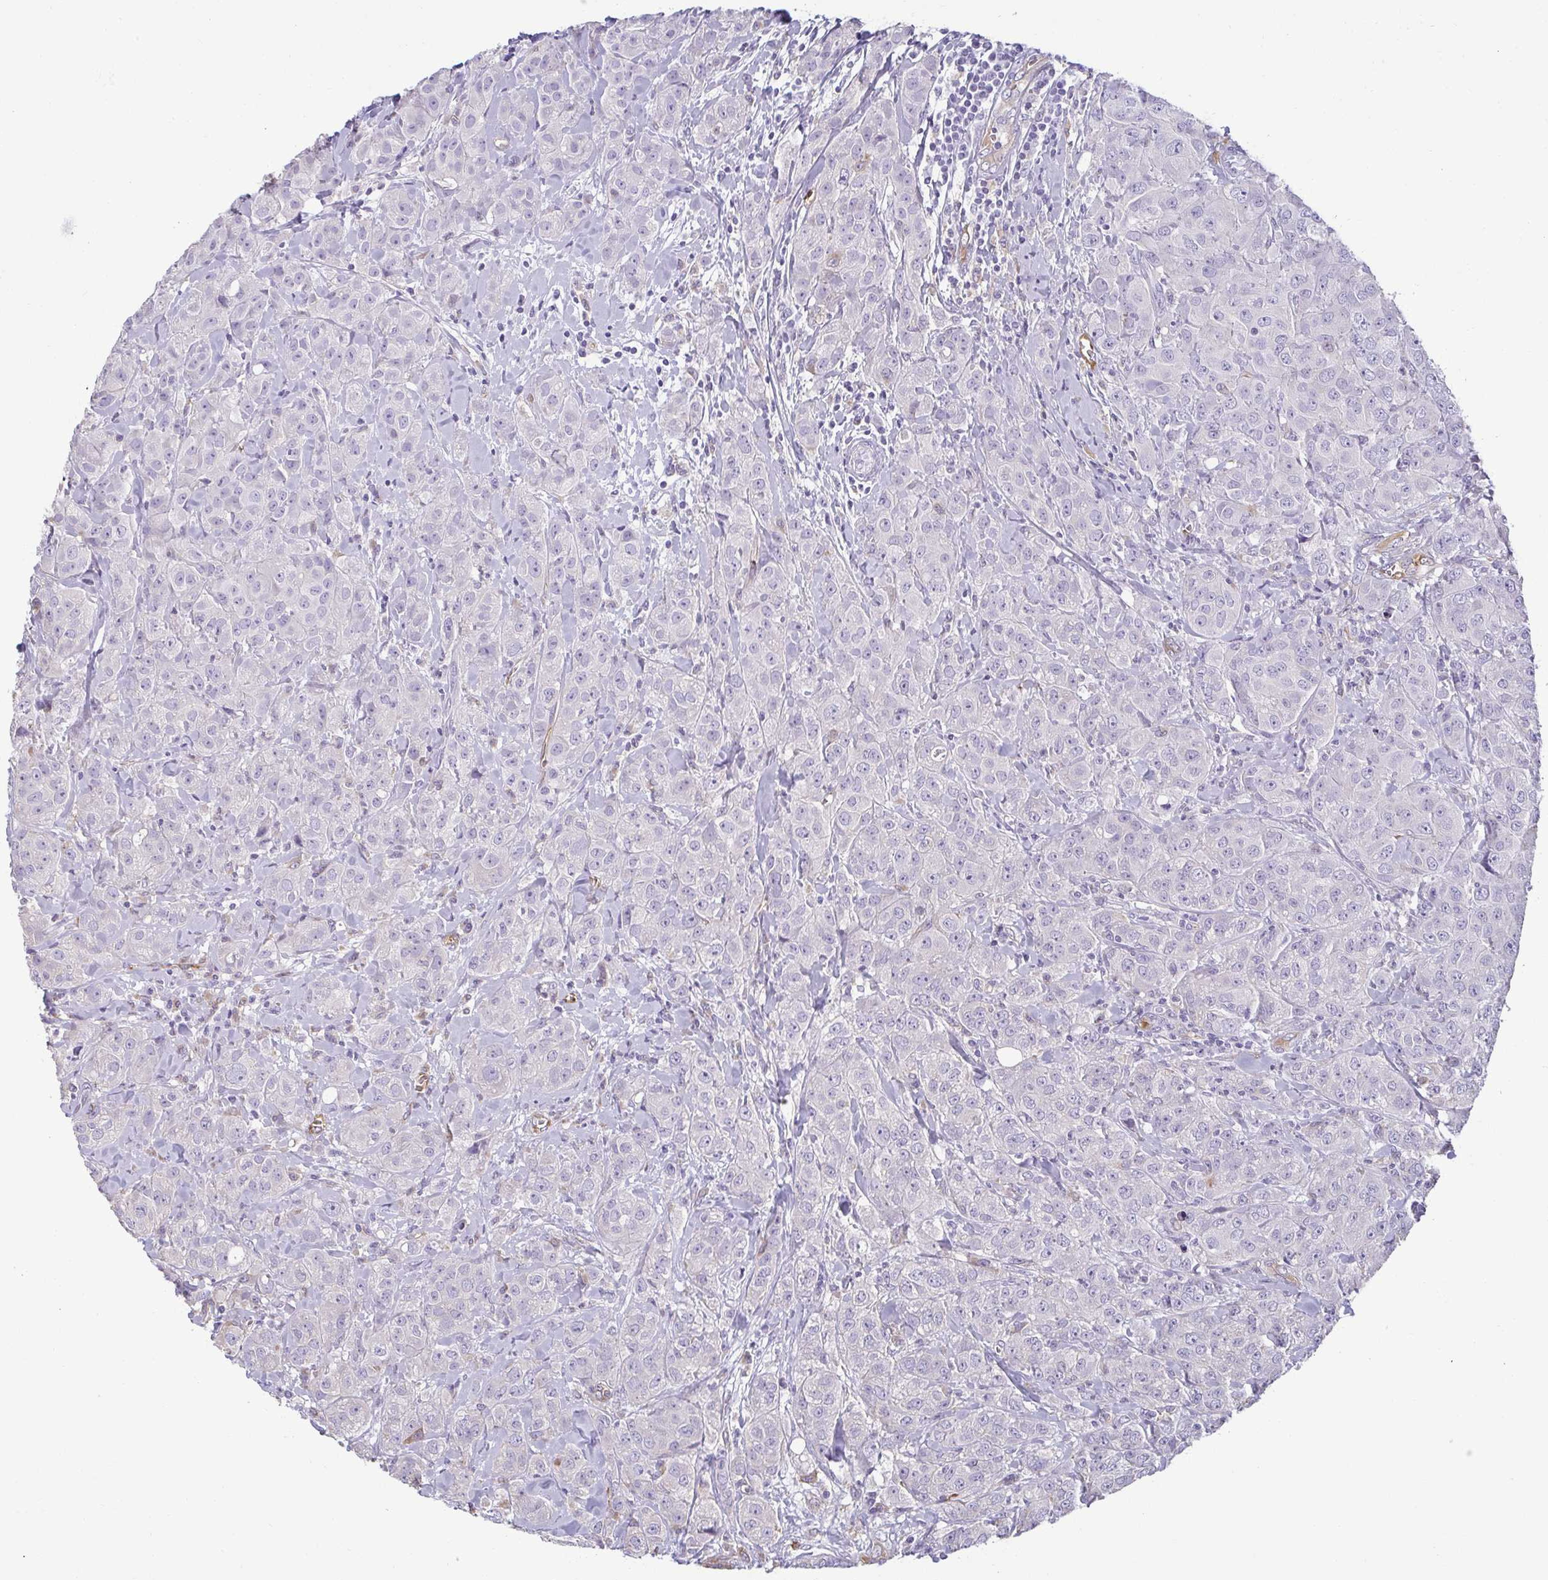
{"staining": {"intensity": "negative", "quantity": "none", "location": "none"}, "tissue": "breast cancer", "cell_type": "Tumor cells", "image_type": "cancer", "snomed": [{"axis": "morphology", "description": "Normal tissue, NOS"}, {"axis": "morphology", "description": "Duct carcinoma"}, {"axis": "topography", "description": "Breast"}], "caption": "This is an immunohistochemistry (IHC) histopathology image of breast cancer. There is no staining in tumor cells.", "gene": "PDE2A", "patient": {"sex": "female", "age": 43}}